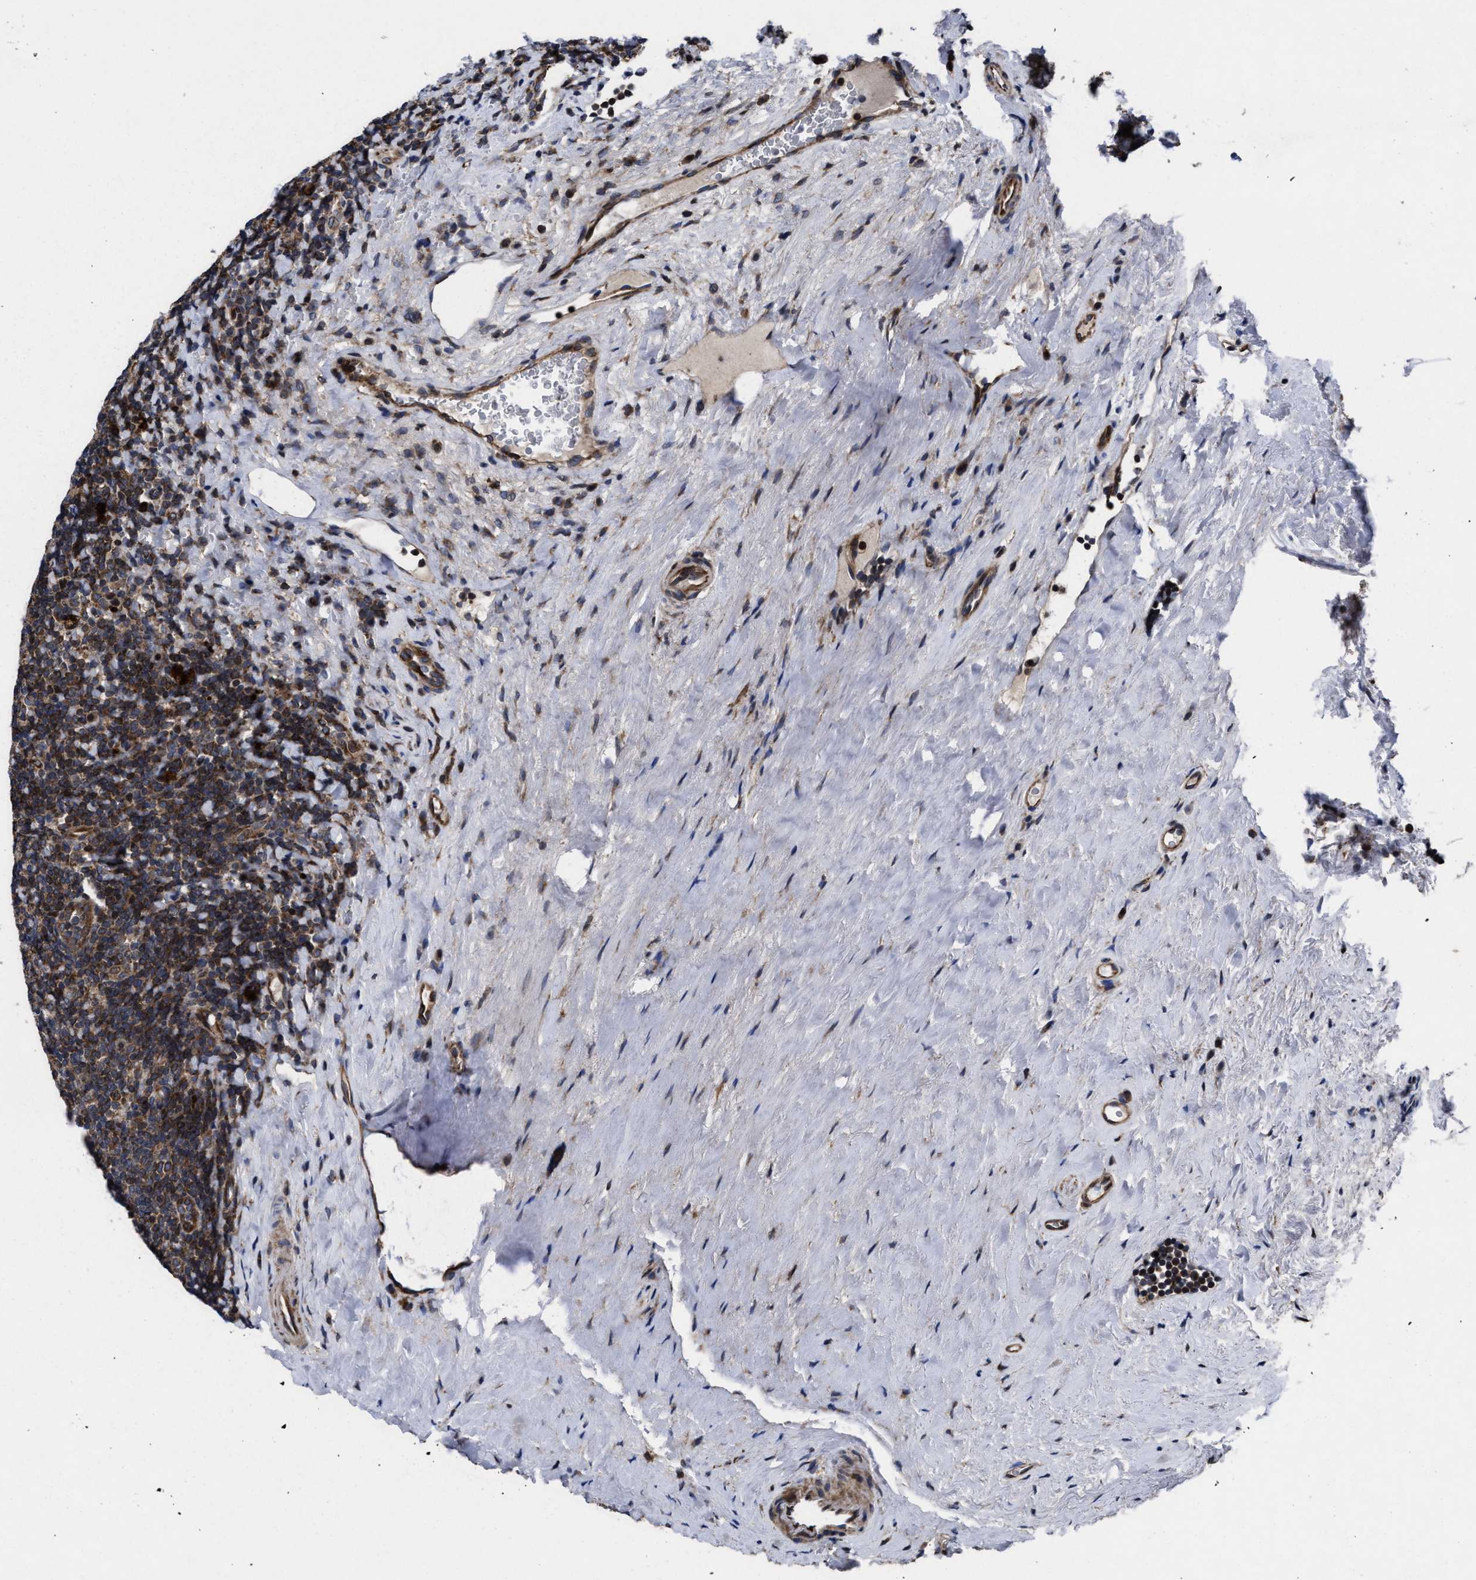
{"staining": {"intensity": "moderate", "quantity": ">75%", "location": "cytoplasmic/membranous"}, "tissue": "tonsil", "cell_type": "Germinal center cells", "image_type": "normal", "snomed": [{"axis": "morphology", "description": "Normal tissue, NOS"}, {"axis": "topography", "description": "Tonsil"}], "caption": "Immunohistochemistry (IHC) histopathology image of unremarkable tonsil: tonsil stained using immunohistochemistry (IHC) demonstrates medium levels of moderate protein expression localized specifically in the cytoplasmic/membranous of germinal center cells, appearing as a cytoplasmic/membranous brown color.", "gene": "MRPL50", "patient": {"sex": "male", "age": 37}}